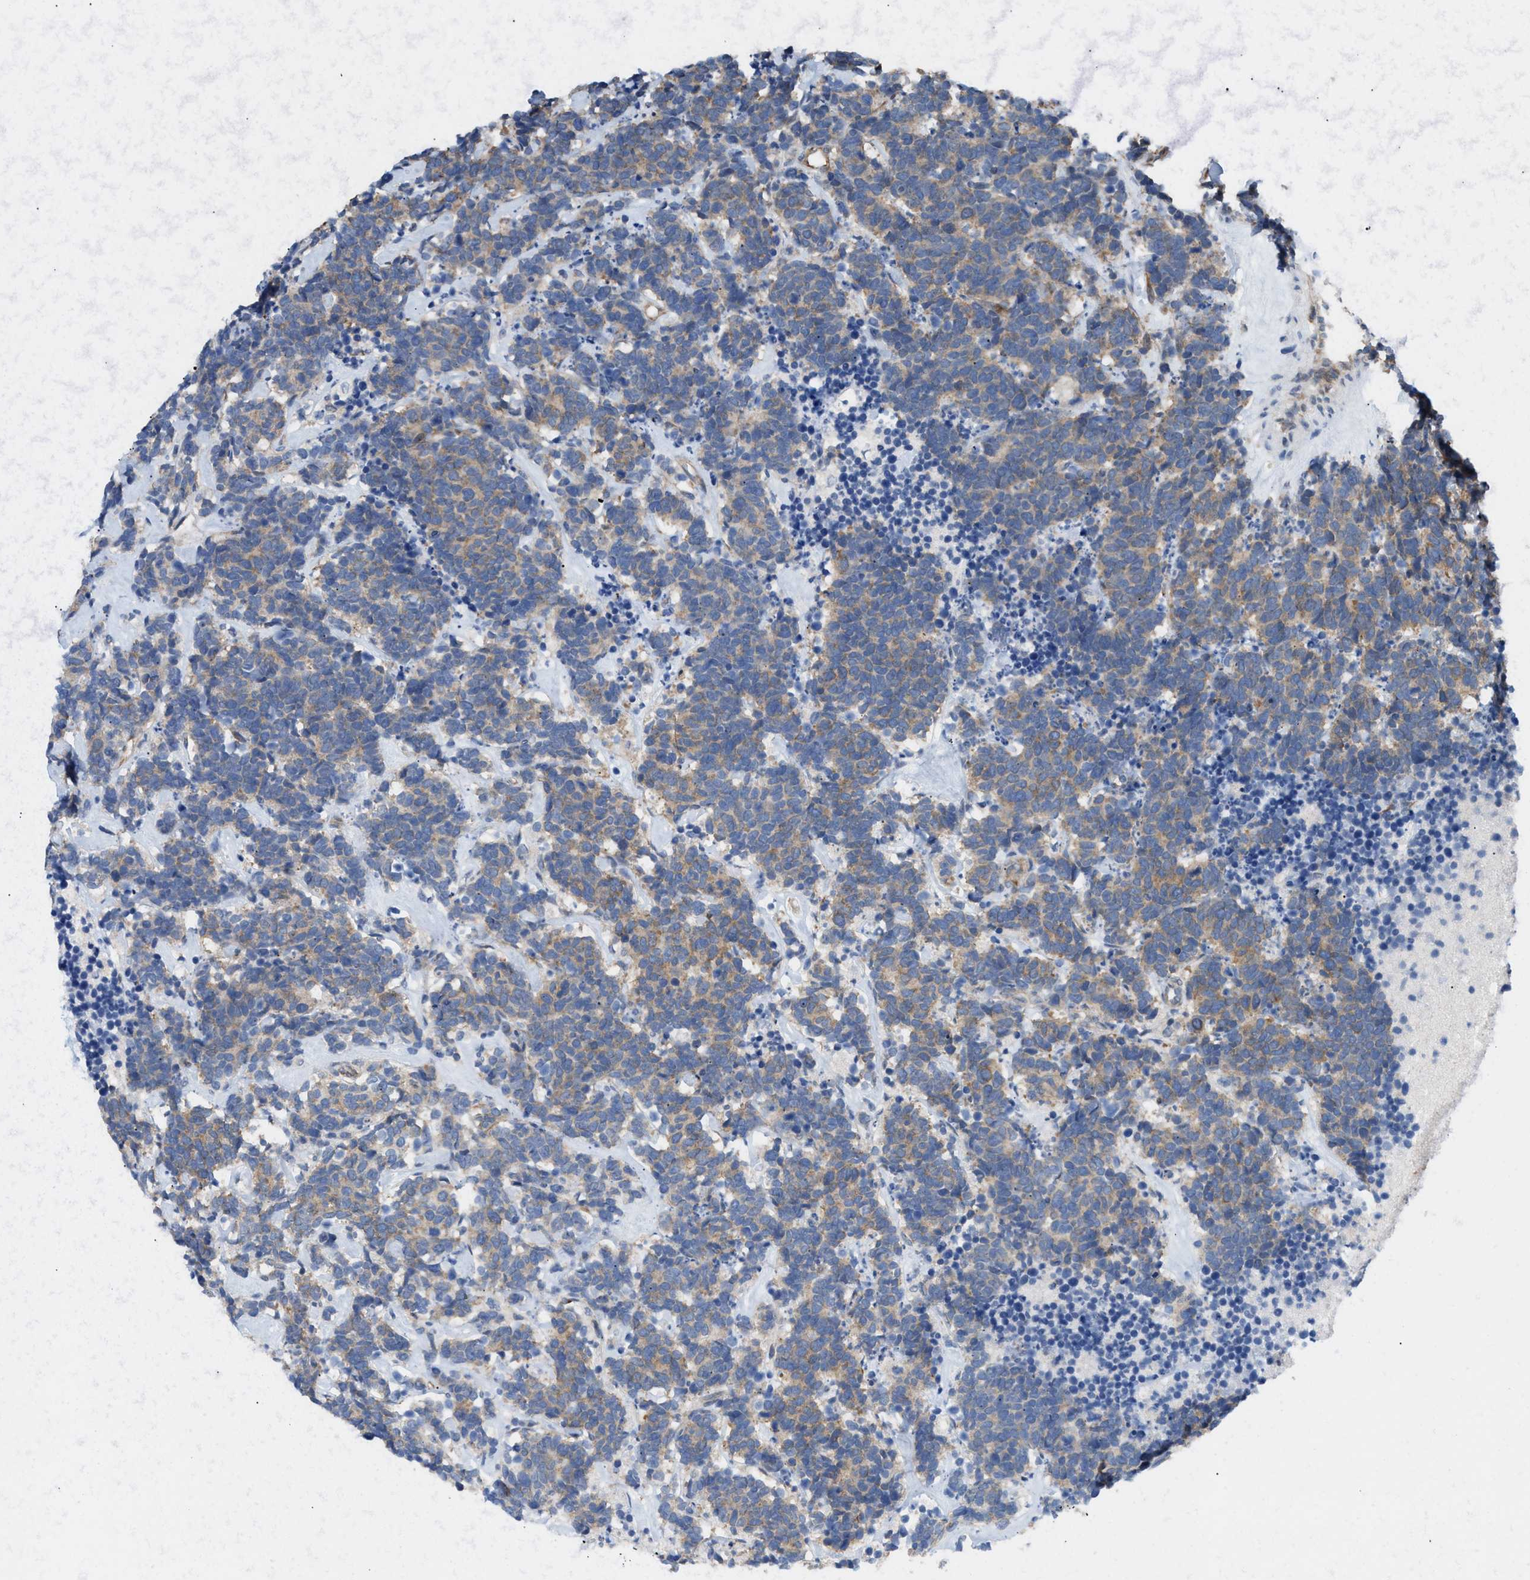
{"staining": {"intensity": "moderate", "quantity": ">75%", "location": "cytoplasmic/membranous"}, "tissue": "carcinoid", "cell_type": "Tumor cells", "image_type": "cancer", "snomed": [{"axis": "morphology", "description": "Carcinoma, NOS"}, {"axis": "morphology", "description": "Carcinoid, malignant, NOS"}, {"axis": "topography", "description": "Urinary bladder"}], "caption": "Immunohistochemistry (DAB) staining of carcinoid exhibits moderate cytoplasmic/membranous protein positivity in about >75% of tumor cells.", "gene": "UBAP2", "patient": {"sex": "male", "age": 57}}